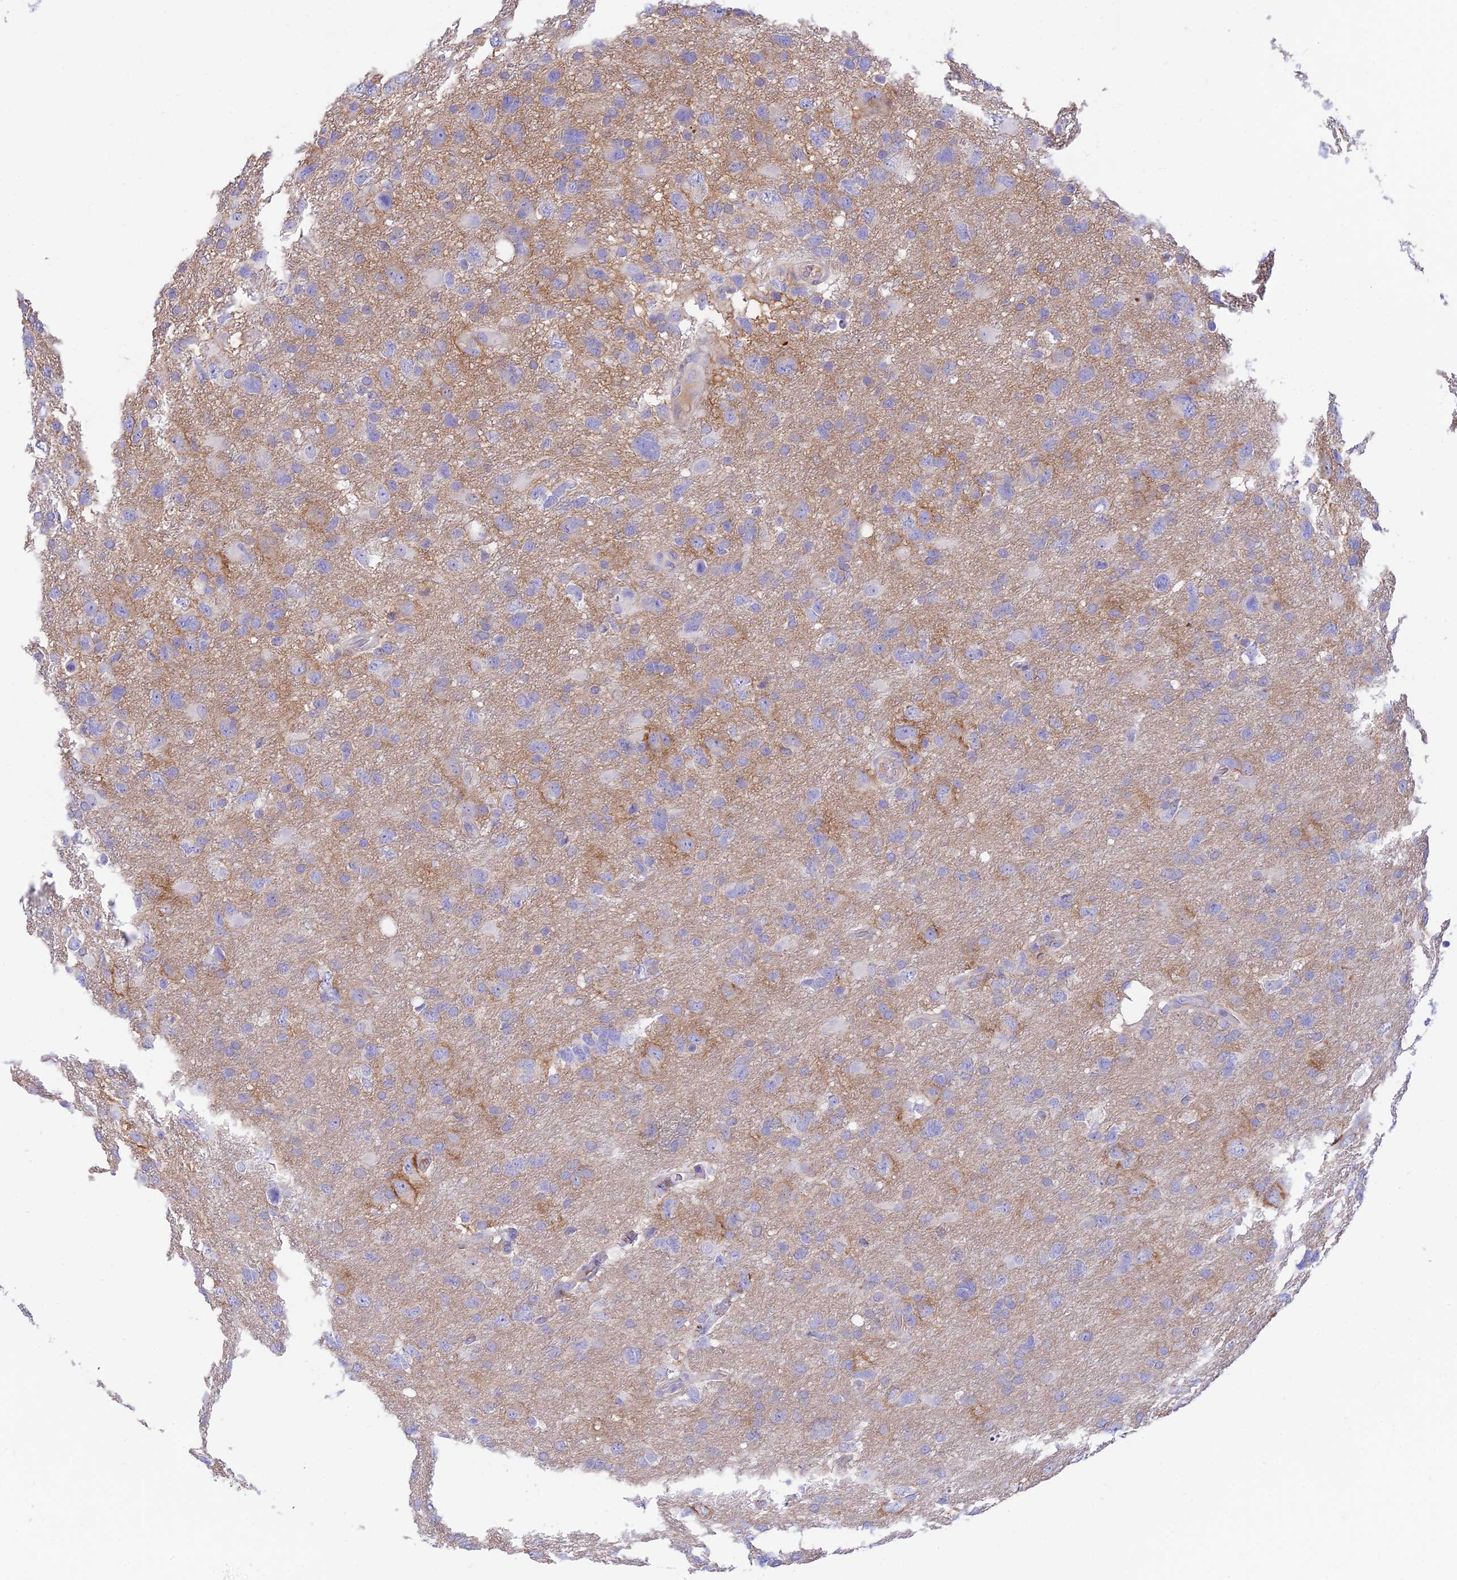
{"staining": {"intensity": "moderate", "quantity": "<25%", "location": "cytoplasmic/membranous"}, "tissue": "glioma", "cell_type": "Tumor cells", "image_type": "cancer", "snomed": [{"axis": "morphology", "description": "Glioma, malignant, High grade"}, {"axis": "topography", "description": "Brain"}], "caption": "Brown immunohistochemical staining in human glioma exhibits moderate cytoplasmic/membranous staining in approximately <25% of tumor cells.", "gene": "CCDC157", "patient": {"sex": "male", "age": 61}}